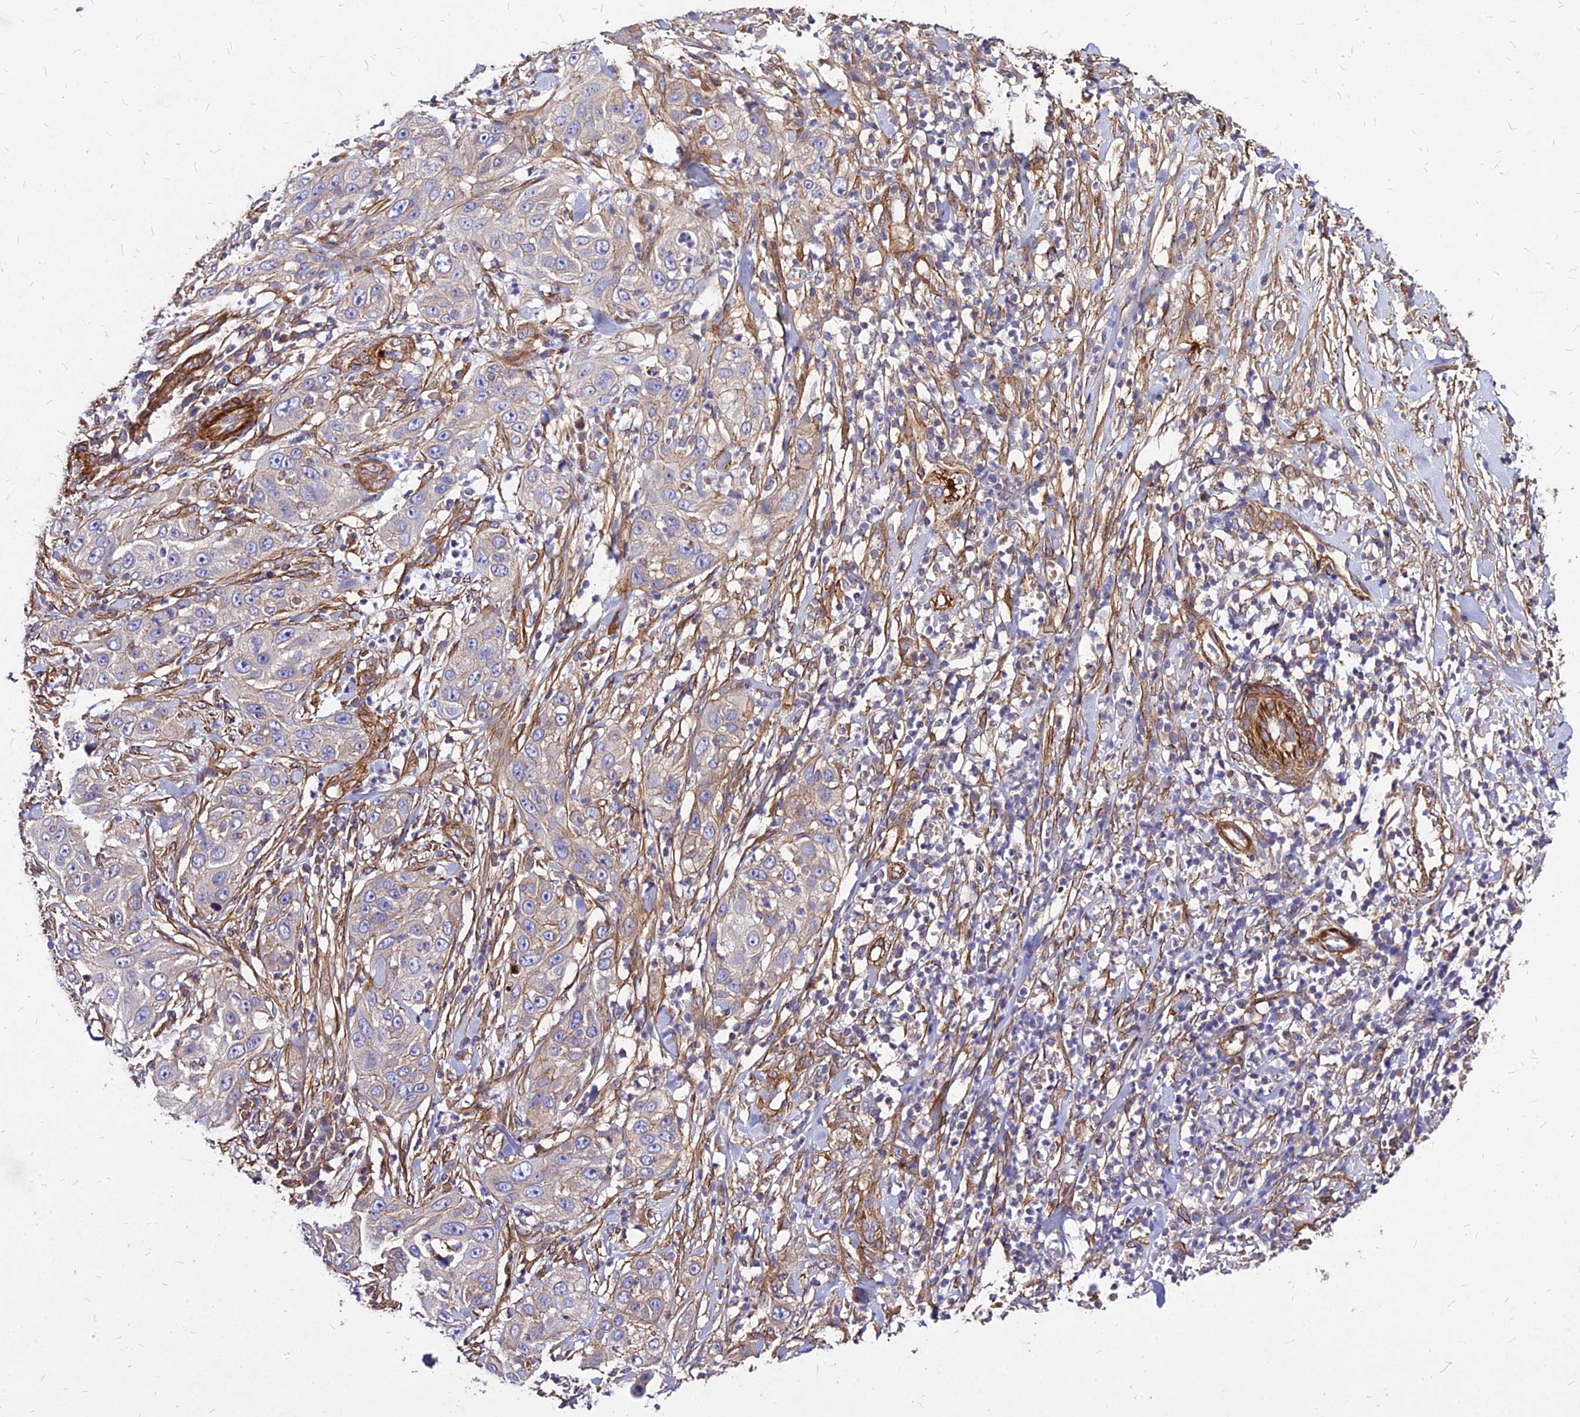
{"staining": {"intensity": "negative", "quantity": "none", "location": "none"}, "tissue": "skin cancer", "cell_type": "Tumor cells", "image_type": "cancer", "snomed": [{"axis": "morphology", "description": "Squamous cell carcinoma, NOS"}, {"axis": "topography", "description": "Skin"}], "caption": "IHC of skin cancer (squamous cell carcinoma) displays no staining in tumor cells.", "gene": "EFCC1", "patient": {"sex": "female", "age": 44}}